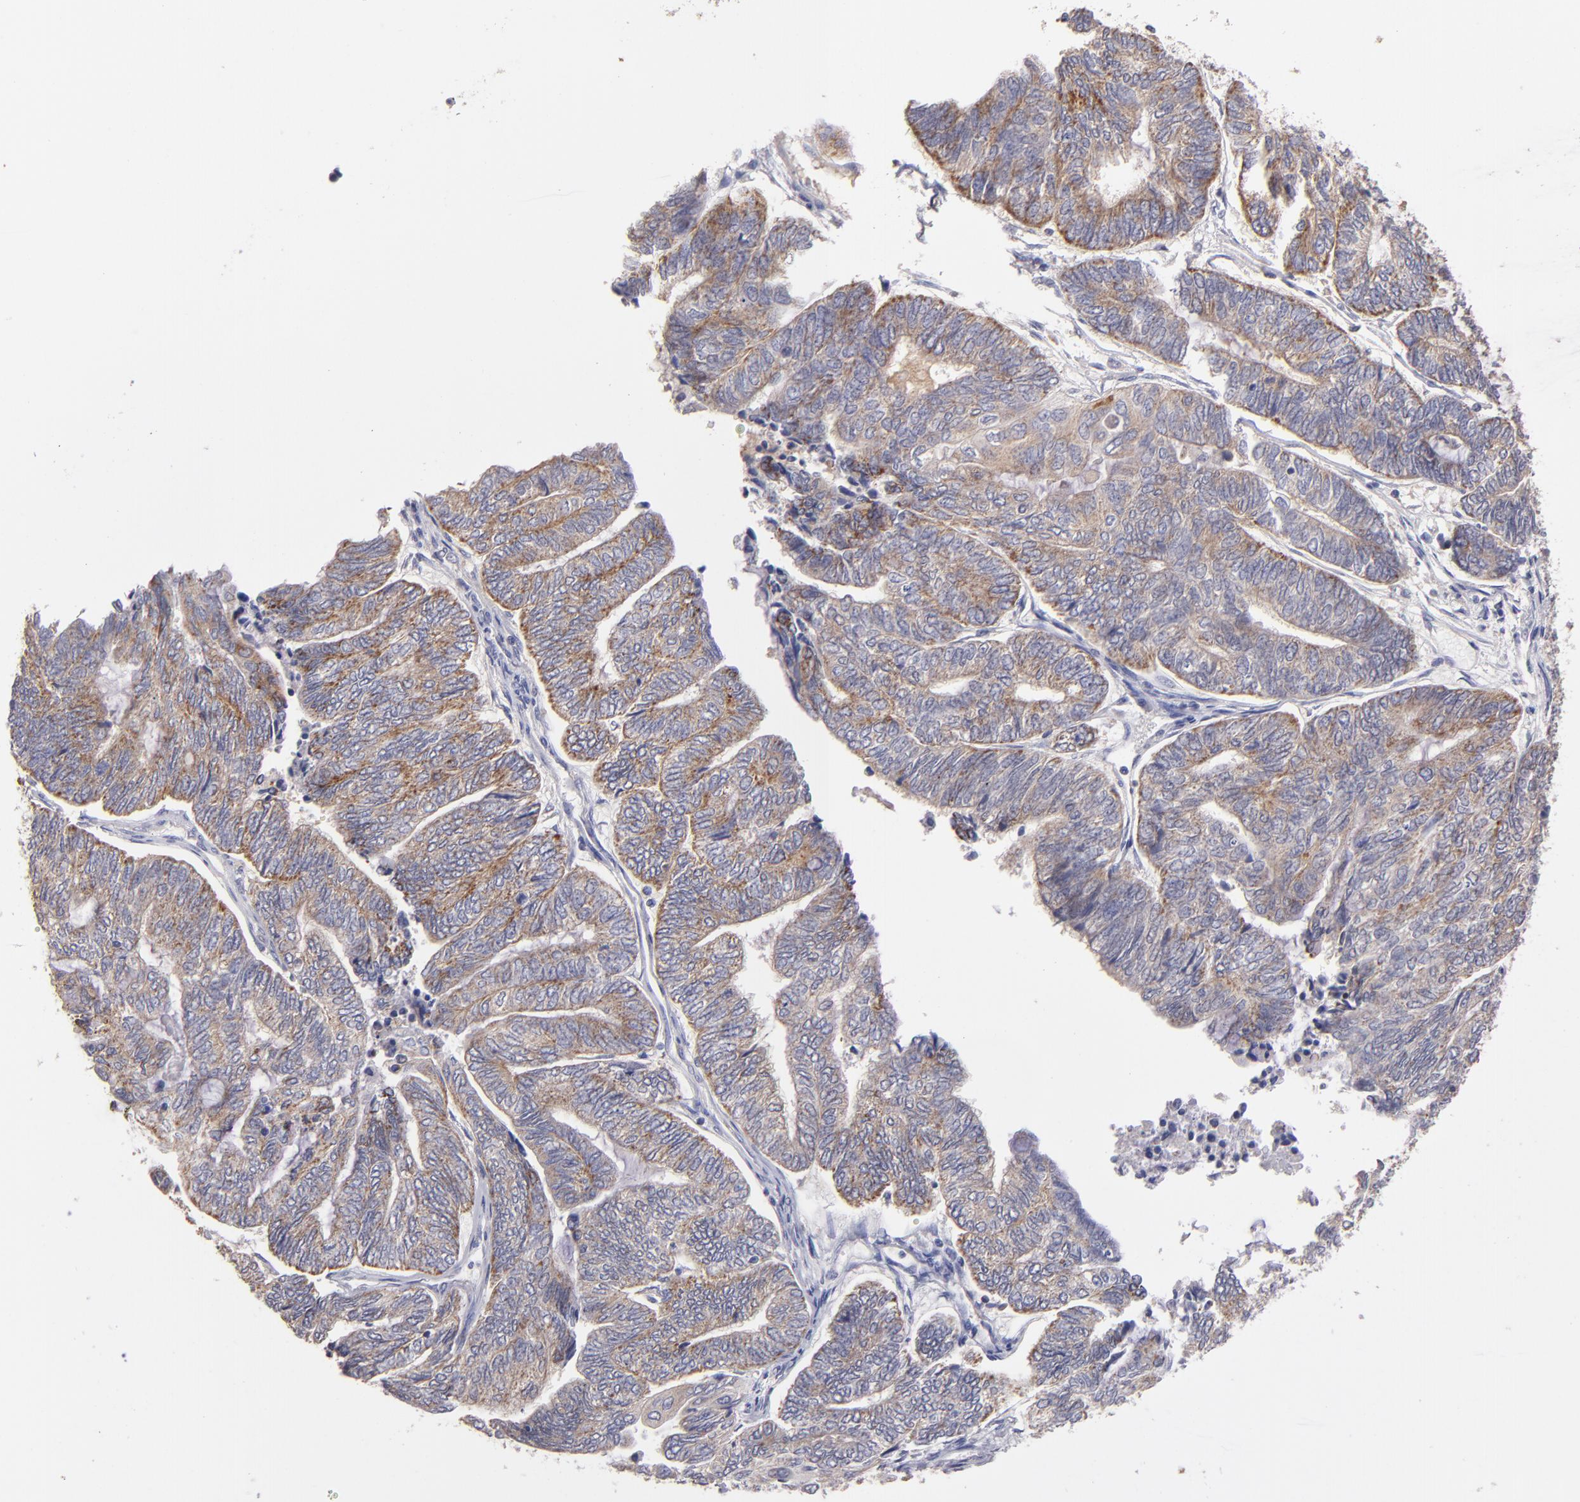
{"staining": {"intensity": "moderate", "quantity": ">75%", "location": "cytoplasmic/membranous"}, "tissue": "endometrial cancer", "cell_type": "Tumor cells", "image_type": "cancer", "snomed": [{"axis": "morphology", "description": "Adenocarcinoma, NOS"}, {"axis": "topography", "description": "Uterus"}, {"axis": "topography", "description": "Endometrium"}], "caption": "Adenocarcinoma (endometrial) tissue exhibits moderate cytoplasmic/membranous positivity in approximately >75% of tumor cells, visualized by immunohistochemistry. The staining is performed using DAB brown chromogen to label protein expression. The nuclei are counter-stained blue using hematoxylin.", "gene": "CLTA", "patient": {"sex": "female", "age": 70}}